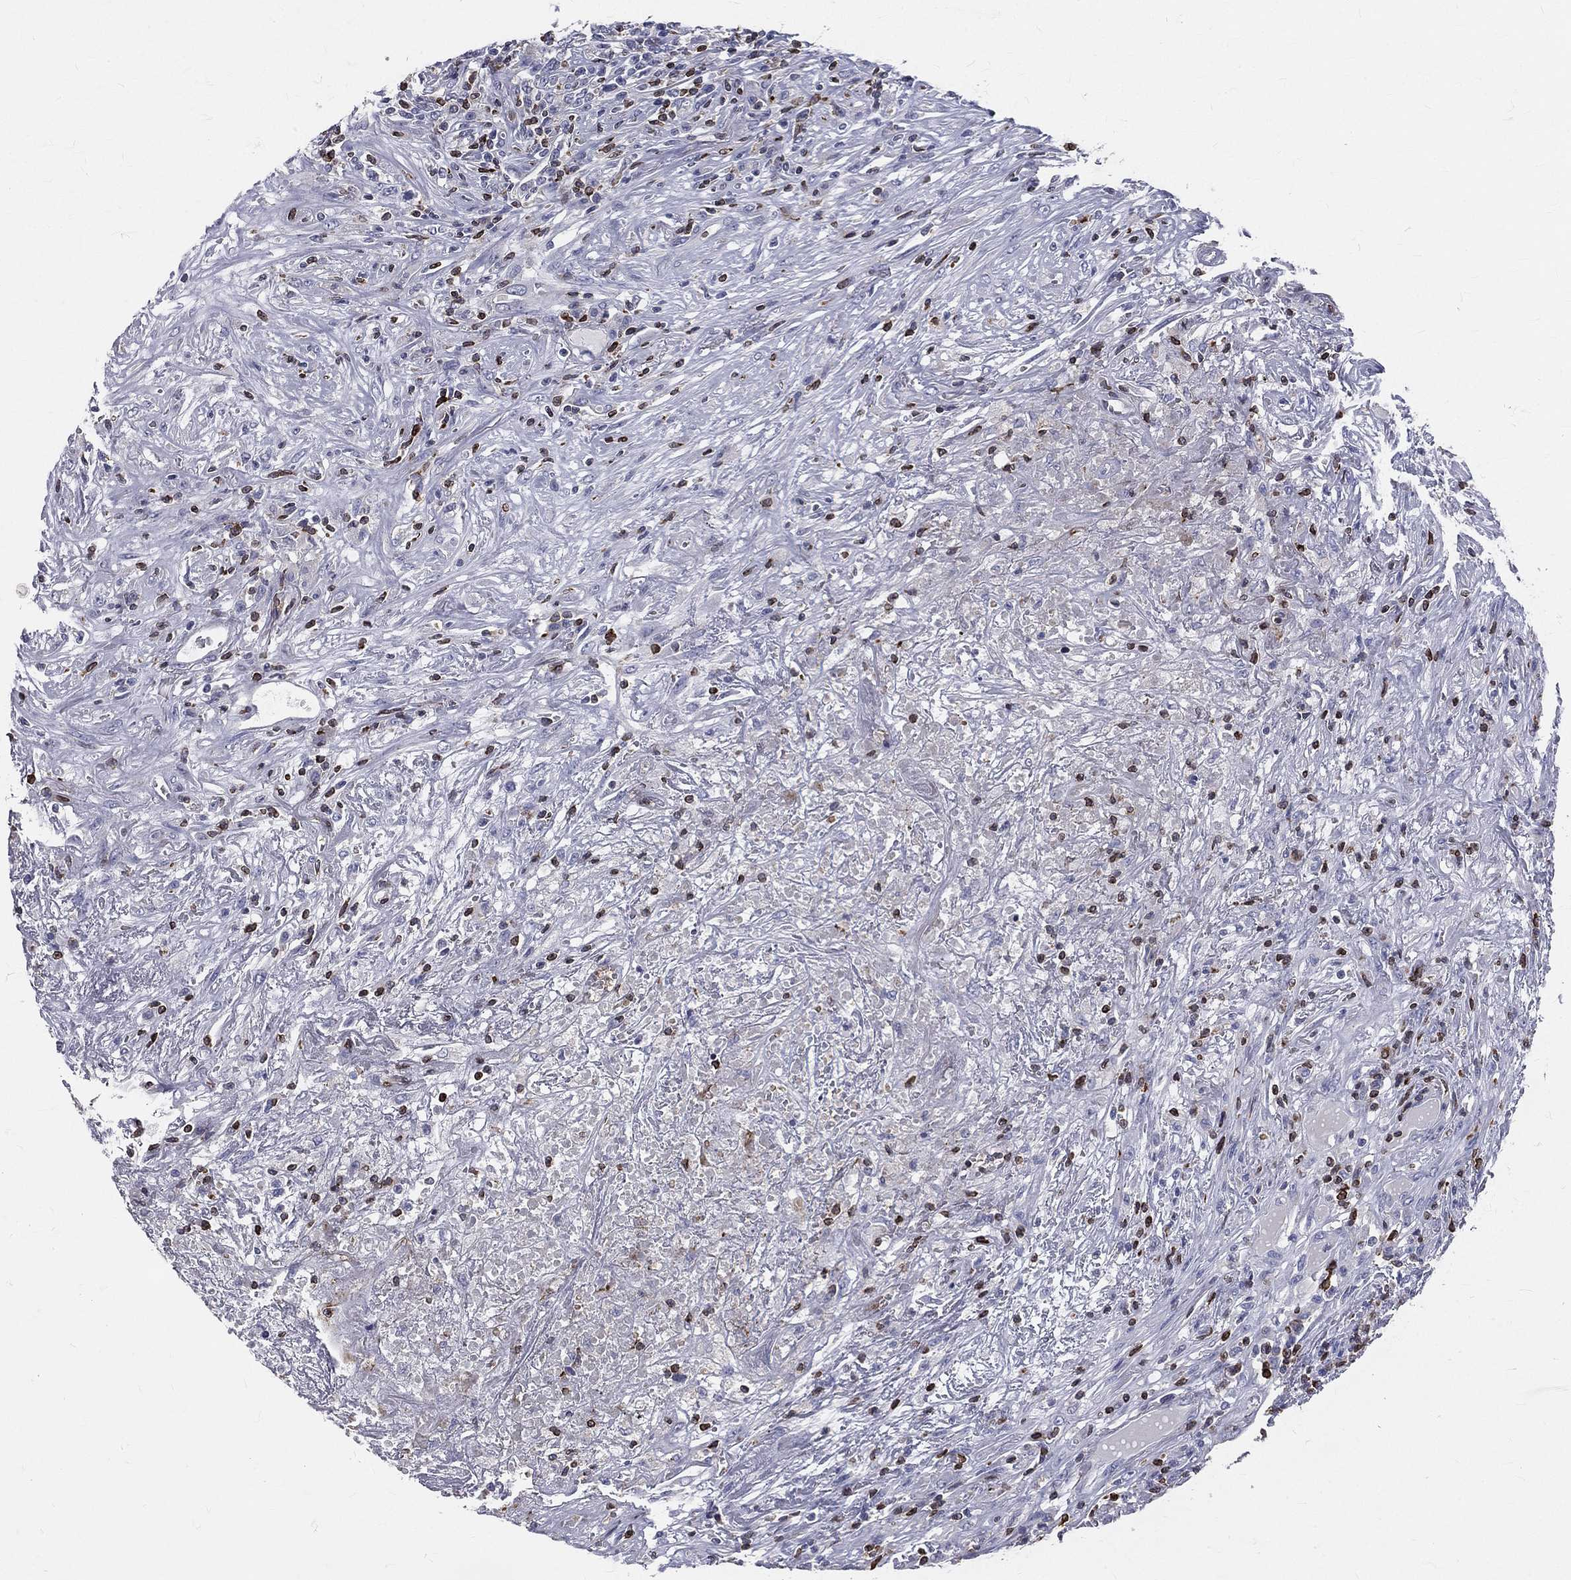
{"staining": {"intensity": "negative", "quantity": "none", "location": "none"}, "tissue": "lymphoma", "cell_type": "Tumor cells", "image_type": "cancer", "snomed": [{"axis": "morphology", "description": "Malignant lymphoma, non-Hodgkin's type, High grade"}, {"axis": "topography", "description": "Lung"}], "caption": "Tumor cells are negative for protein expression in human high-grade malignant lymphoma, non-Hodgkin's type.", "gene": "CTSW", "patient": {"sex": "male", "age": 79}}